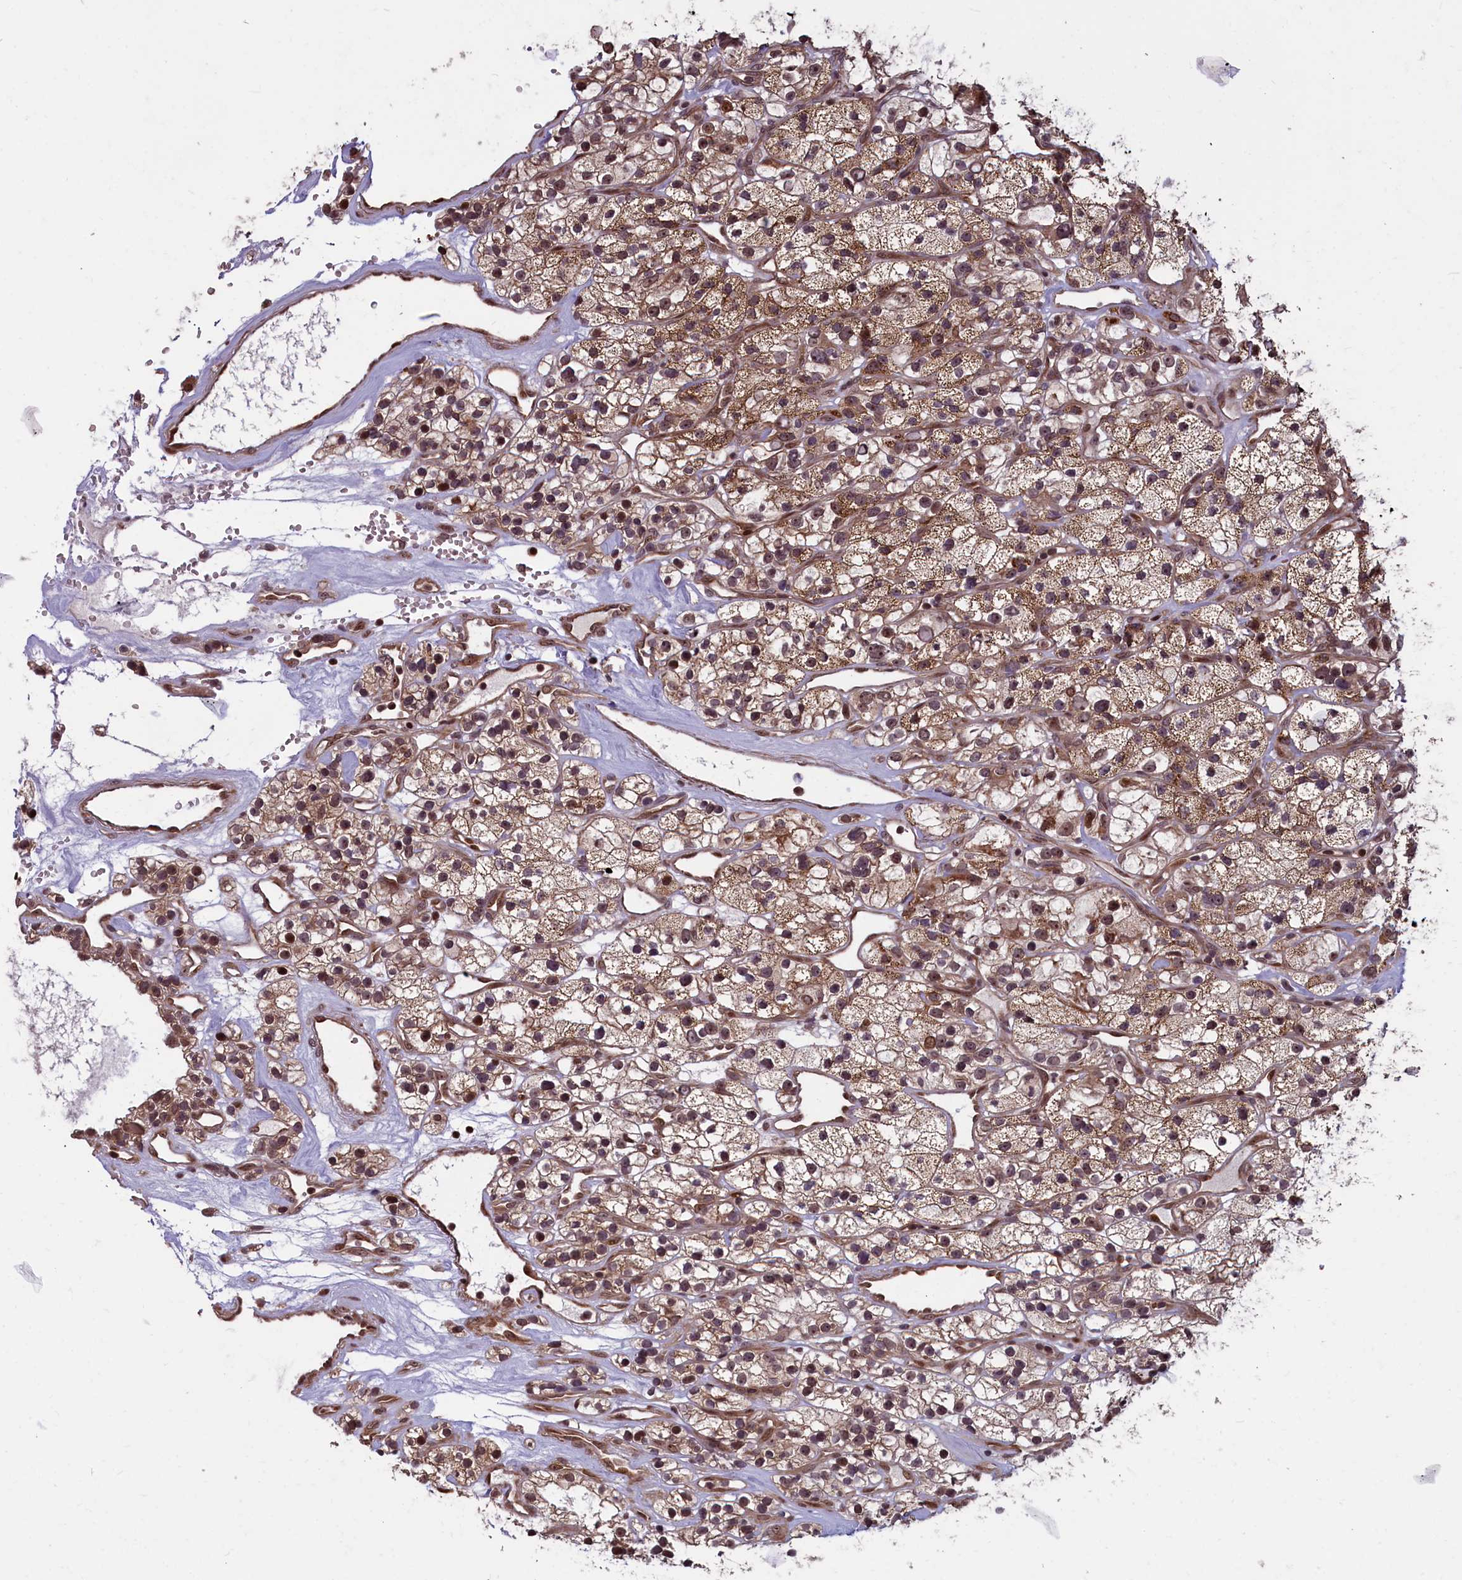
{"staining": {"intensity": "moderate", "quantity": ">75%", "location": "cytoplasmic/membranous,nuclear"}, "tissue": "renal cancer", "cell_type": "Tumor cells", "image_type": "cancer", "snomed": [{"axis": "morphology", "description": "Adenocarcinoma, NOS"}, {"axis": "topography", "description": "Kidney"}], "caption": "Renal cancer stained with a brown dye displays moderate cytoplasmic/membranous and nuclear positive expression in approximately >75% of tumor cells.", "gene": "SHFL", "patient": {"sex": "female", "age": 57}}